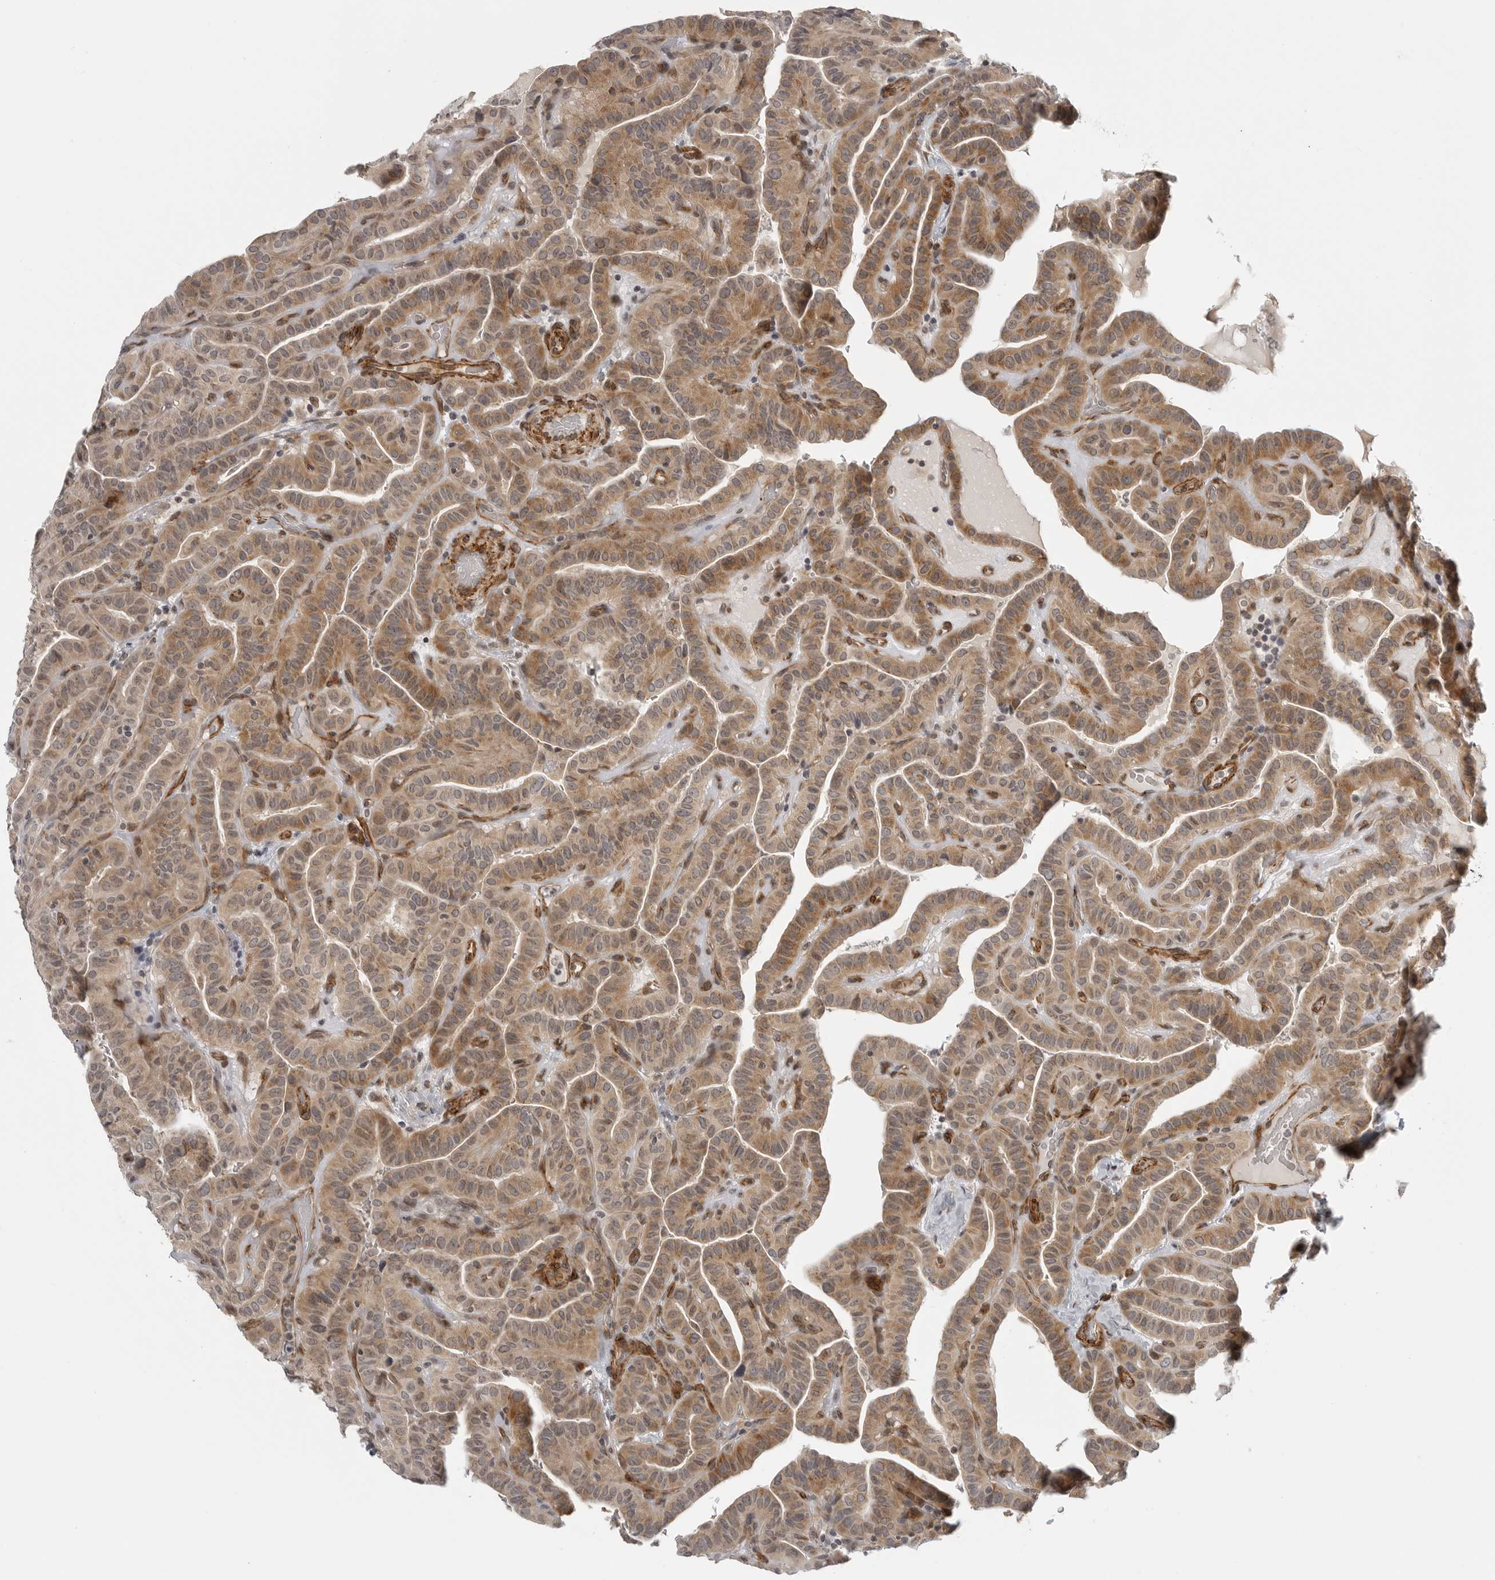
{"staining": {"intensity": "moderate", "quantity": ">75%", "location": "cytoplasmic/membranous"}, "tissue": "thyroid cancer", "cell_type": "Tumor cells", "image_type": "cancer", "snomed": [{"axis": "morphology", "description": "Papillary adenocarcinoma, NOS"}, {"axis": "topography", "description": "Thyroid gland"}], "caption": "Thyroid papillary adenocarcinoma stained with DAB immunohistochemistry exhibits medium levels of moderate cytoplasmic/membranous positivity in about >75% of tumor cells. The staining was performed using DAB (3,3'-diaminobenzidine) to visualize the protein expression in brown, while the nuclei were stained in blue with hematoxylin (Magnification: 20x).", "gene": "TUT4", "patient": {"sex": "male", "age": 77}}